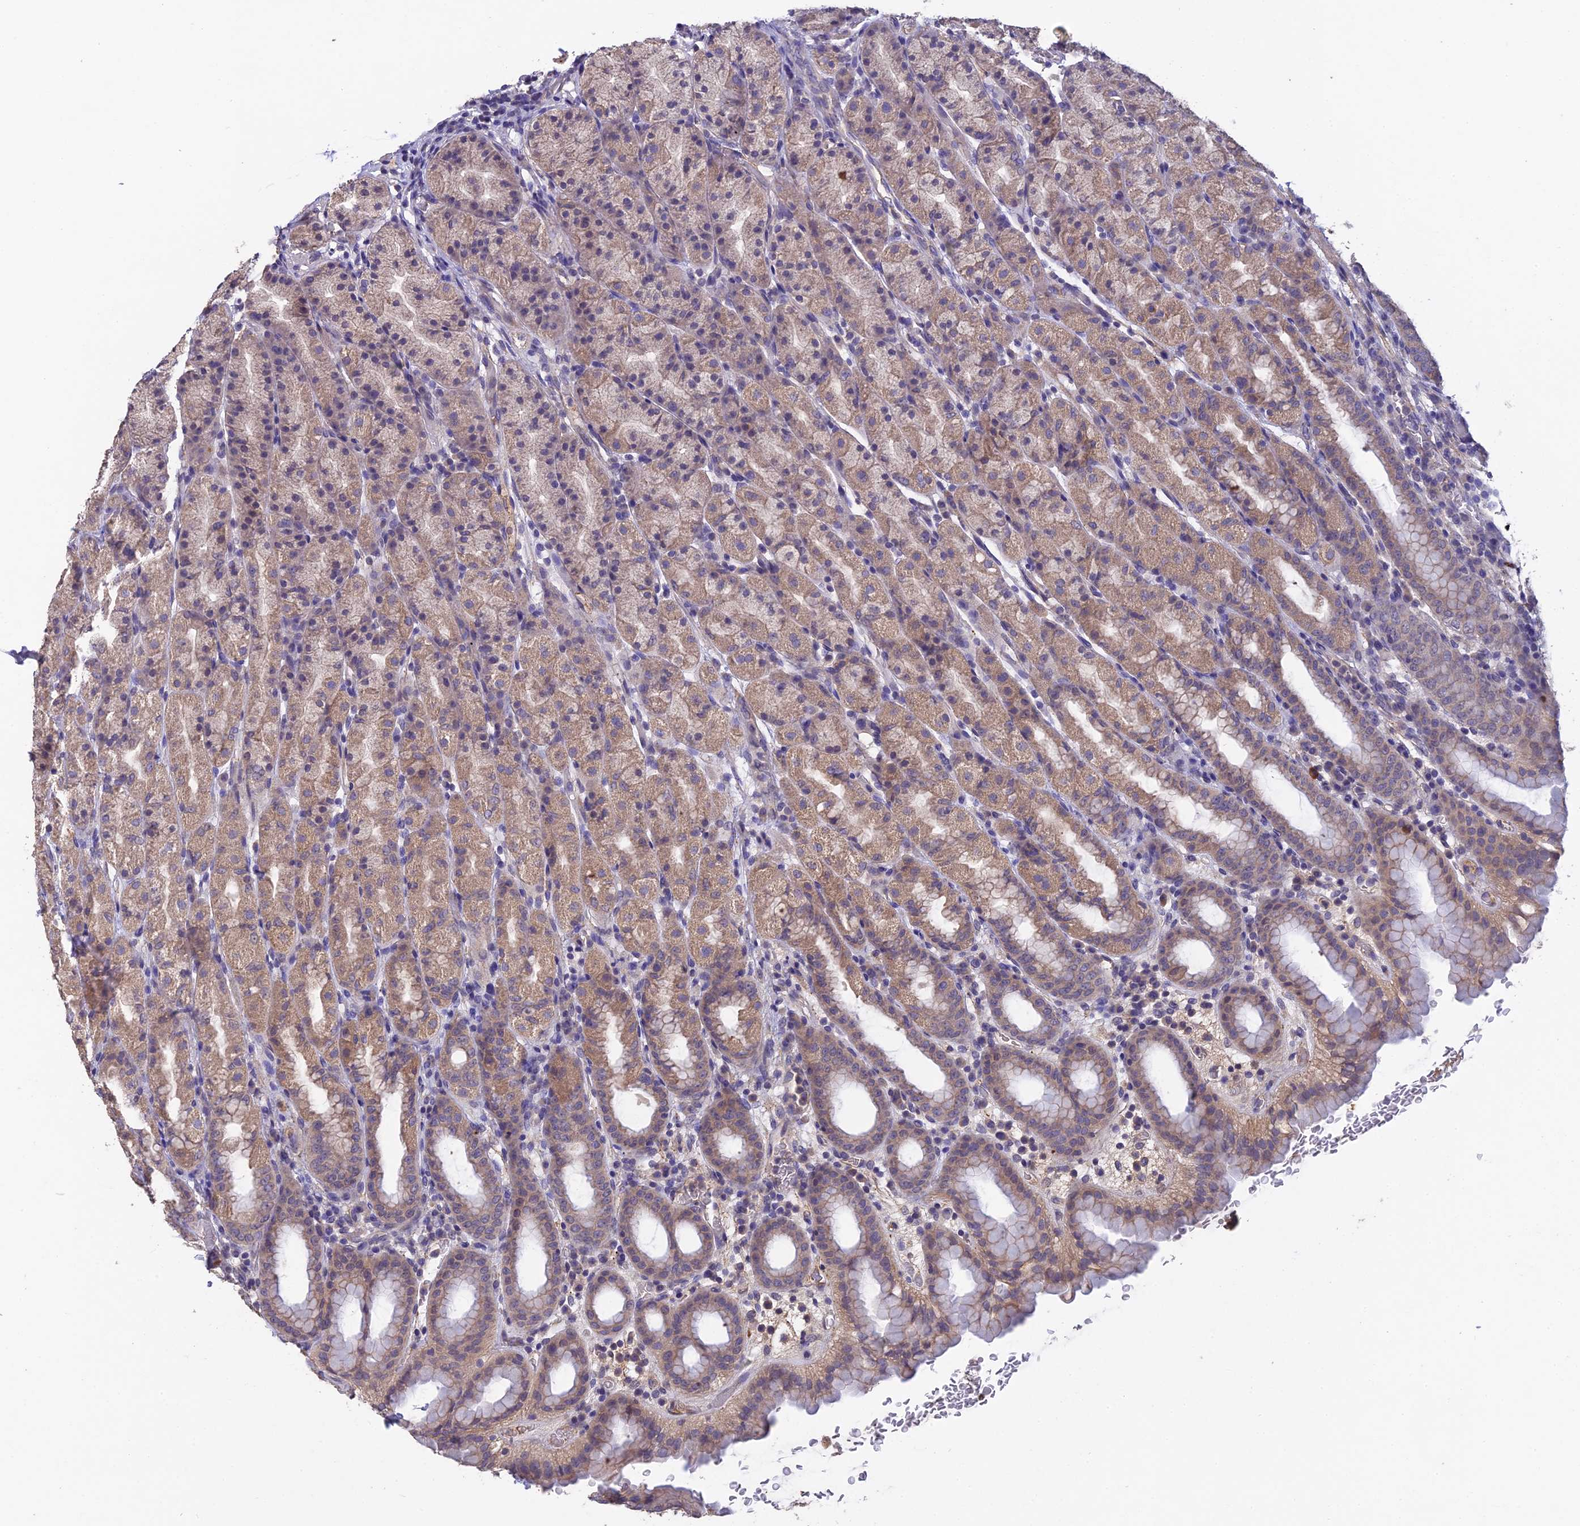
{"staining": {"intensity": "weak", "quantity": ">75%", "location": "cytoplasmic/membranous"}, "tissue": "stomach", "cell_type": "Glandular cells", "image_type": "normal", "snomed": [{"axis": "morphology", "description": "Normal tissue, NOS"}, {"axis": "topography", "description": "Stomach, upper"}], "caption": "DAB immunohistochemical staining of normal human stomach reveals weak cytoplasmic/membranous protein positivity in about >75% of glandular cells.", "gene": "SLC39A13", "patient": {"sex": "male", "age": 68}}